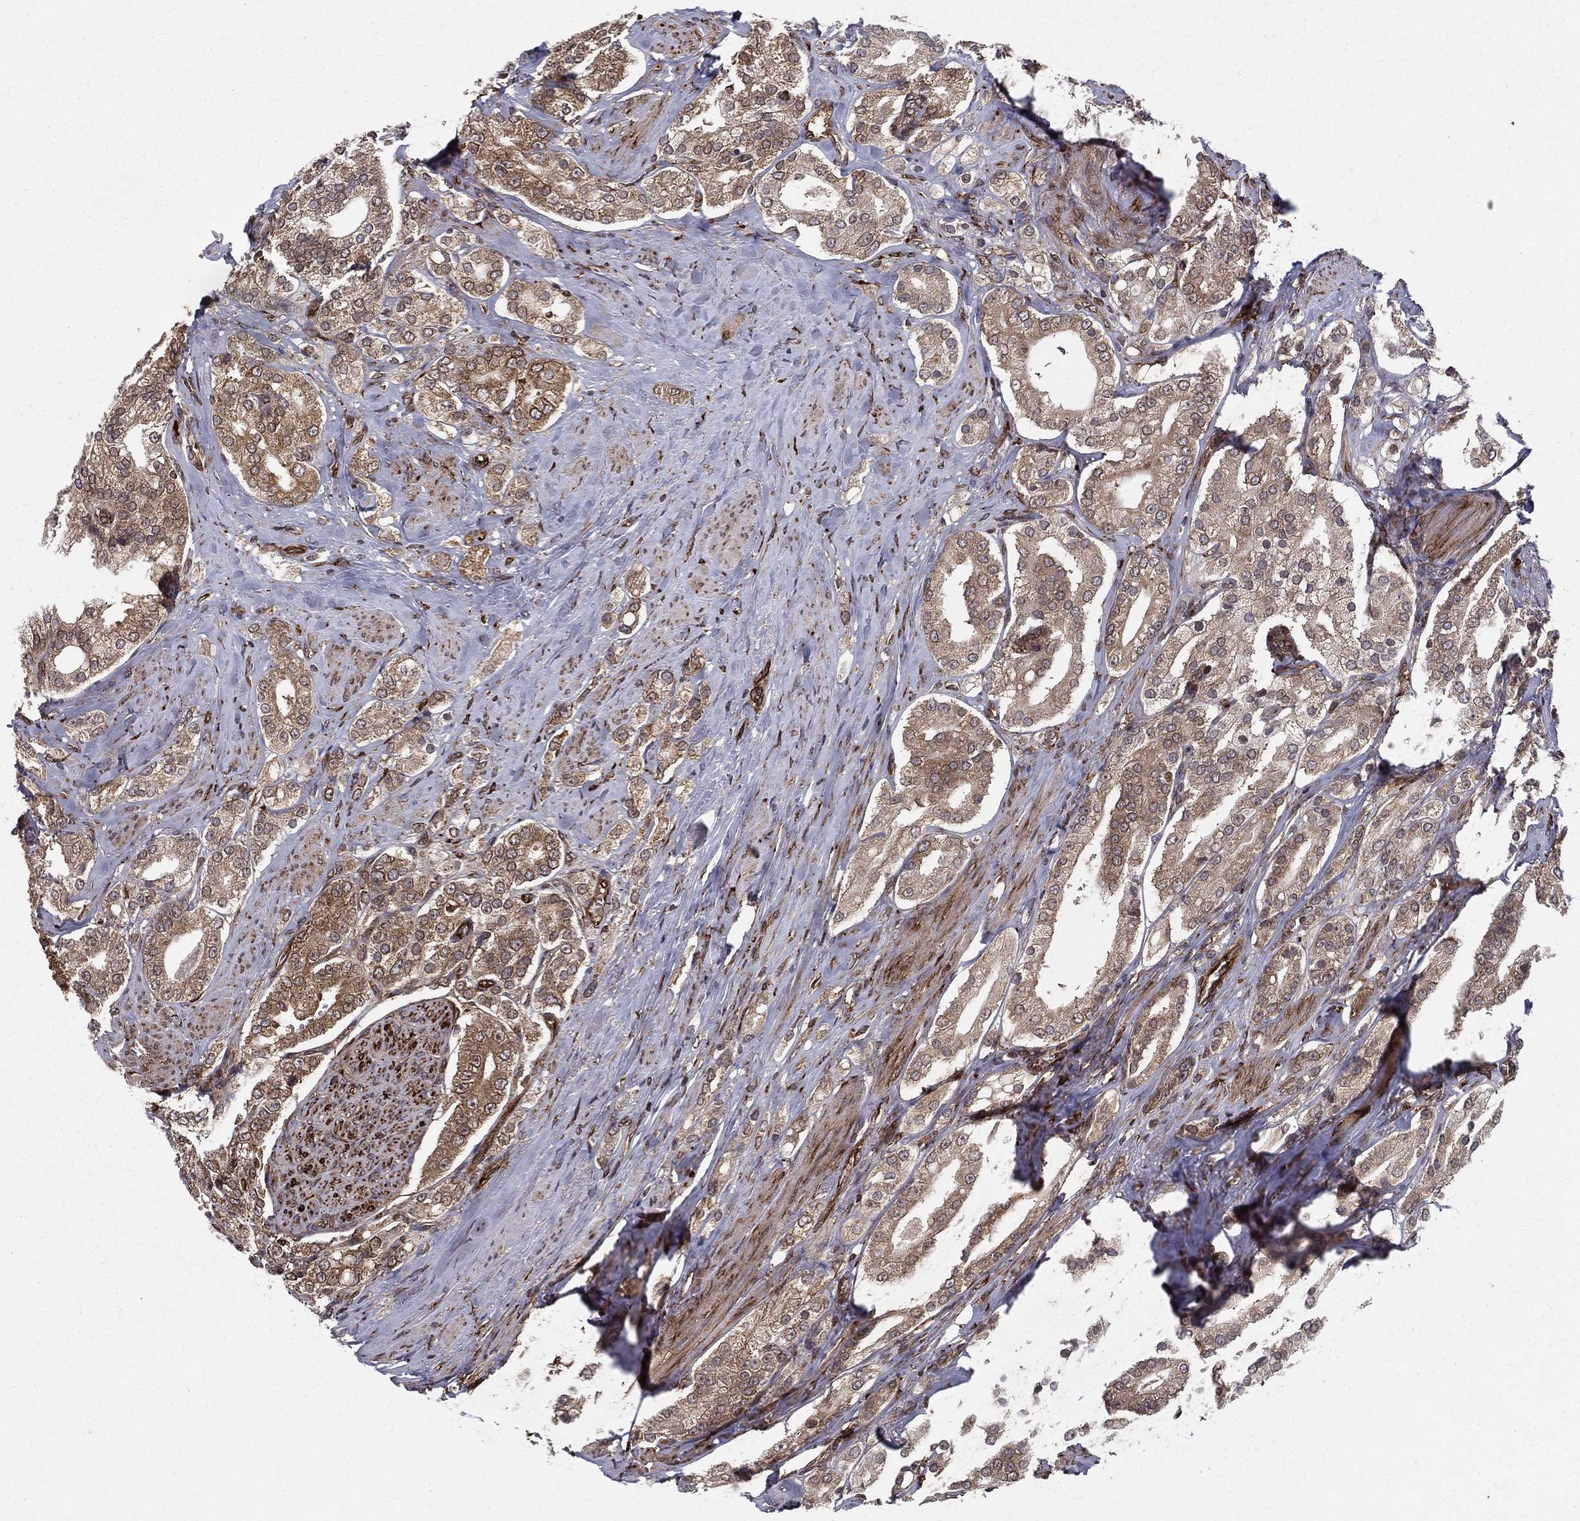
{"staining": {"intensity": "weak", "quantity": ">75%", "location": "cytoplasmic/membranous"}, "tissue": "prostate cancer", "cell_type": "Tumor cells", "image_type": "cancer", "snomed": [{"axis": "morphology", "description": "Adenocarcinoma, NOS"}, {"axis": "topography", "description": "Prostate and seminal vesicle, NOS"}, {"axis": "topography", "description": "Prostate"}], "caption": "Immunohistochemical staining of prostate cancer exhibits low levels of weak cytoplasmic/membranous protein staining in about >75% of tumor cells.", "gene": "CERS2", "patient": {"sex": "male", "age": 67}}